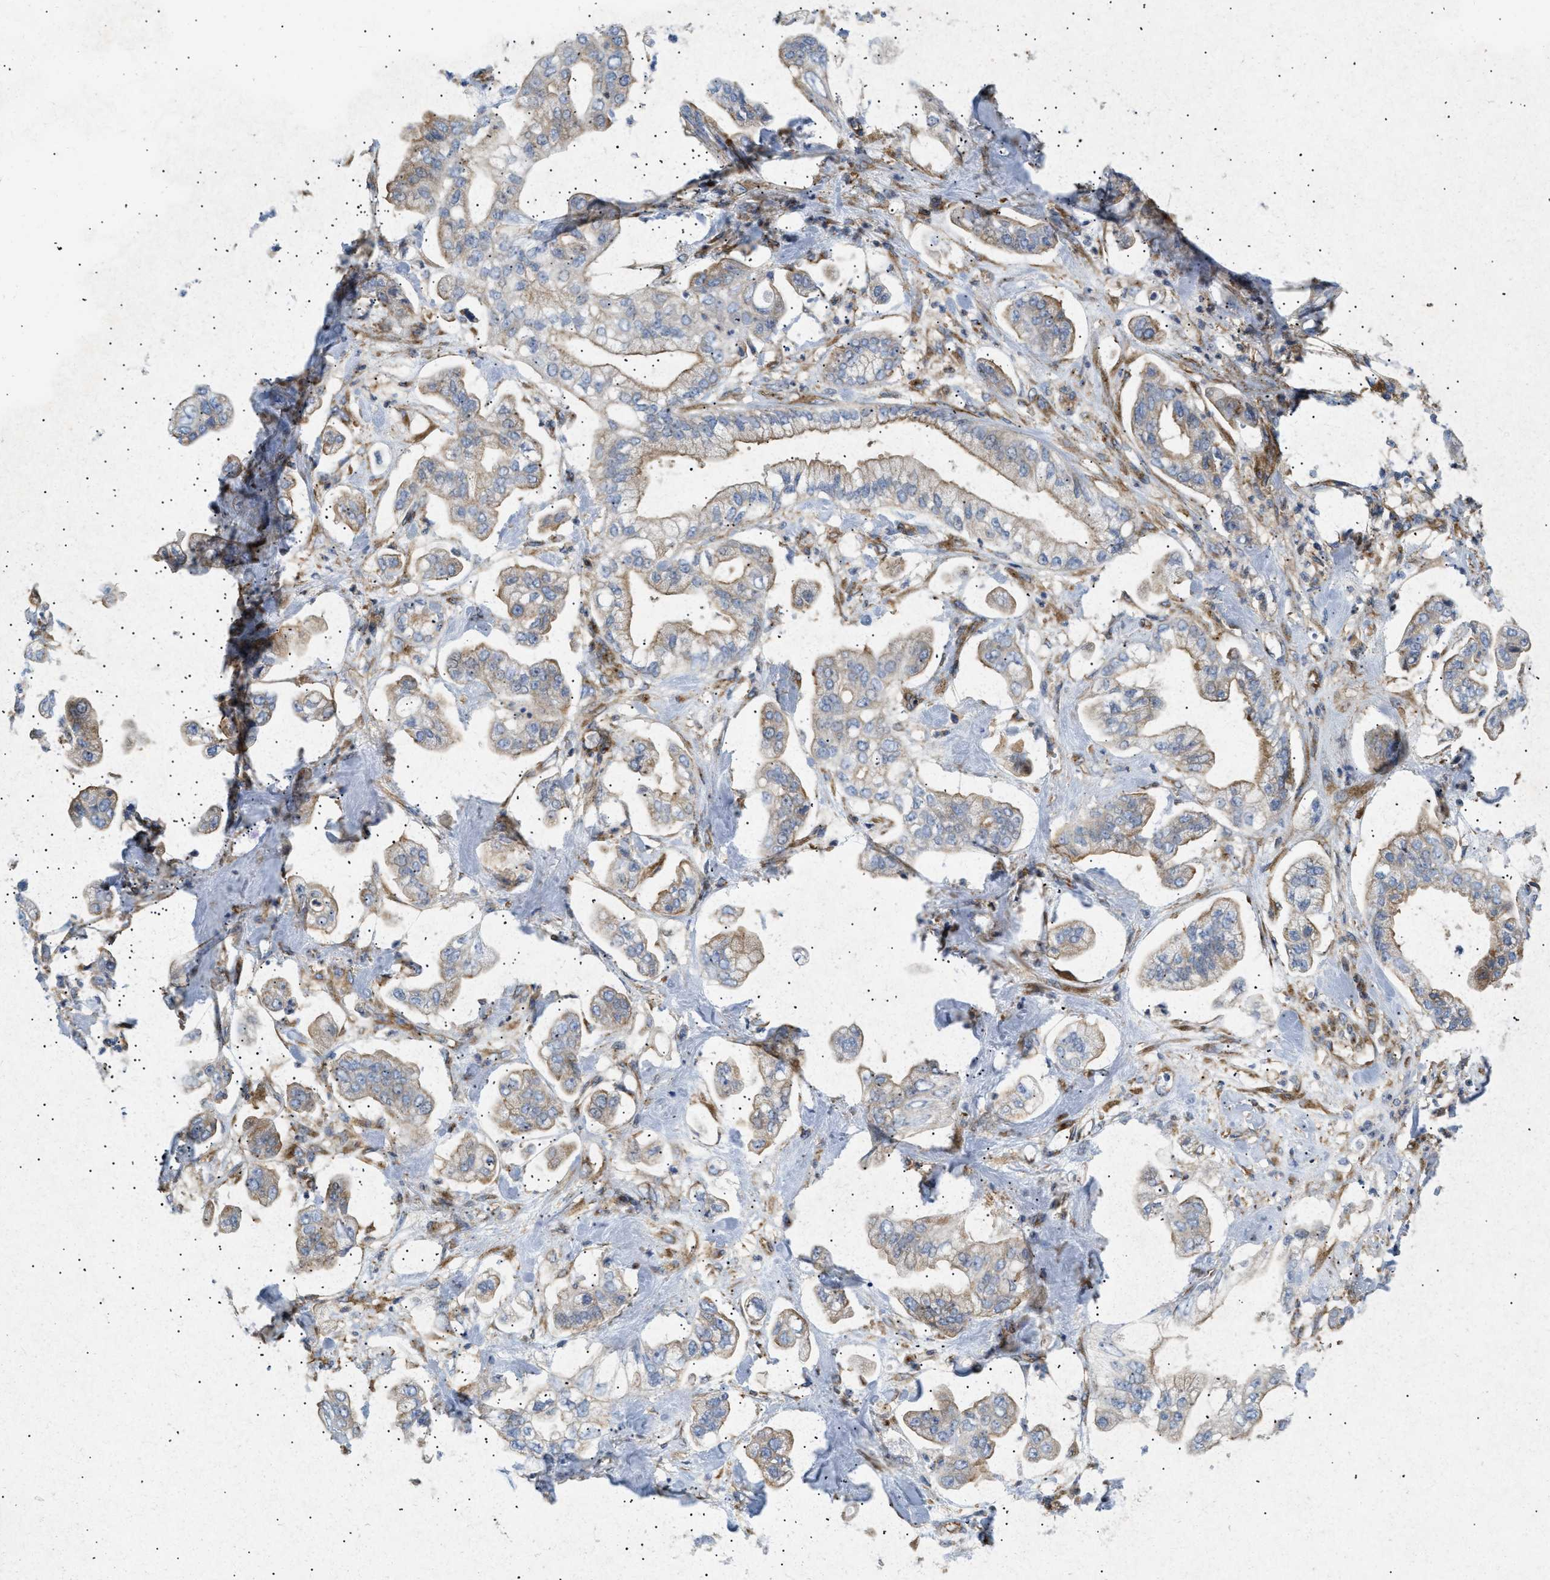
{"staining": {"intensity": "moderate", "quantity": "25%-75%", "location": "cytoplasmic/membranous"}, "tissue": "stomach cancer", "cell_type": "Tumor cells", "image_type": "cancer", "snomed": [{"axis": "morphology", "description": "Adenocarcinoma, NOS"}, {"axis": "topography", "description": "Stomach"}], "caption": "Tumor cells reveal medium levels of moderate cytoplasmic/membranous expression in approximately 25%-75% of cells in adenocarcinoma (stomach). The staining was performed using DAB to visualize the protein expression in brown, while the nuclei were stained in blue with hematoxylin (Magnification: 20x).", "gene": "DCTN4", "patient": {"sex": "male", "age": 62}}